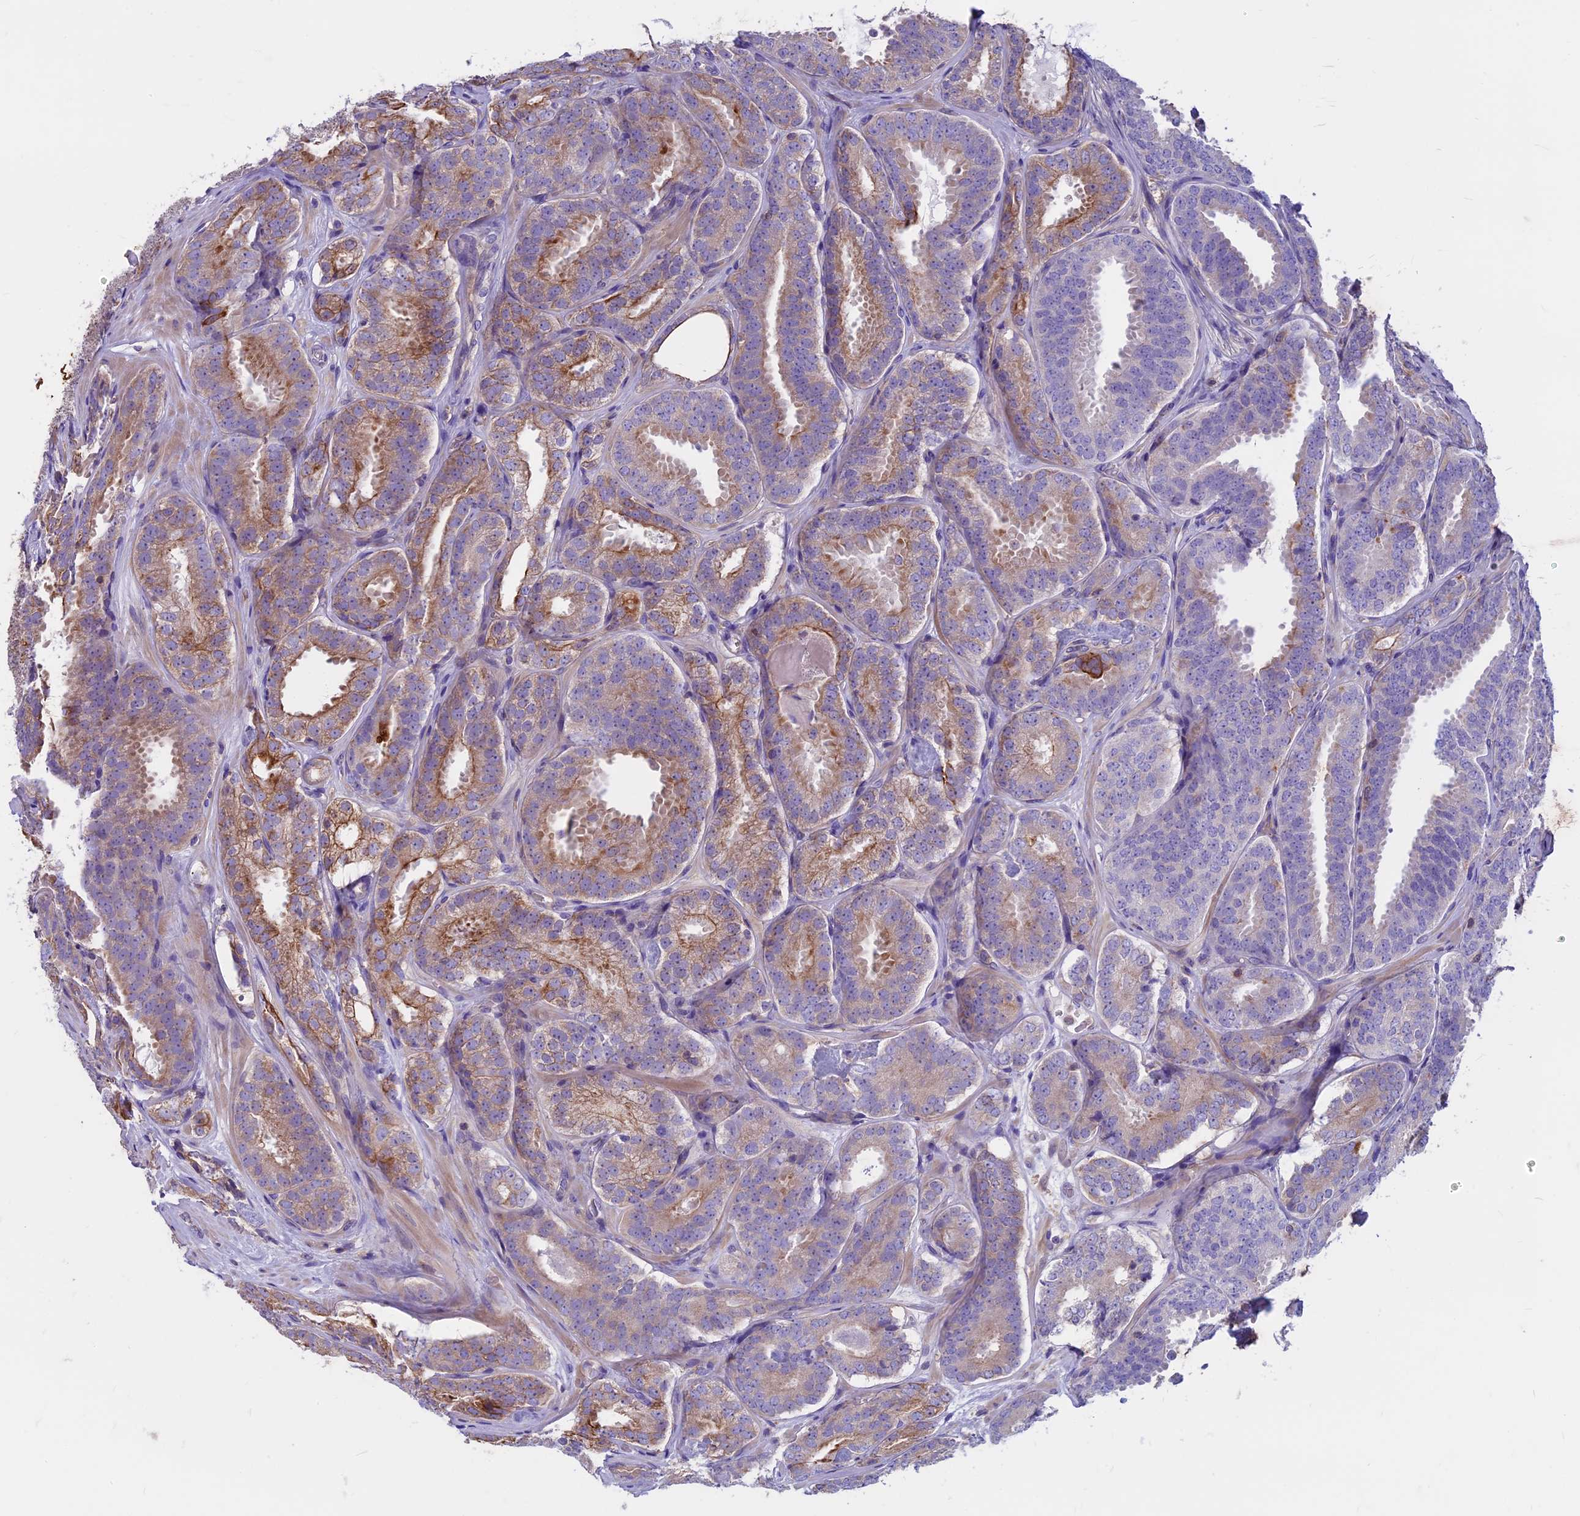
{"staining": {"intensity": "moderate", "quantity": ">75%", "location": "cytoplasmic/membranous"}, "tissue": "prostate cancer", "cell_type": "Tumor cells", "image_type": "cancer", "snomed": [{"axis": "morphology", "description": "Adenocarcinoma, High grade"}, {"axis": "topography", "description": "Prostate"}], "caption": "An immunohistochemistry image of tumor tissue is shown. Protein staining in brown shows moderate cytoplasmic/membranous positivity in adenocarcinoma (high-grade) (prostate) within tumor cells.", "gene": "CDAN1", "patient": {"sex": "male", "age": 63}}